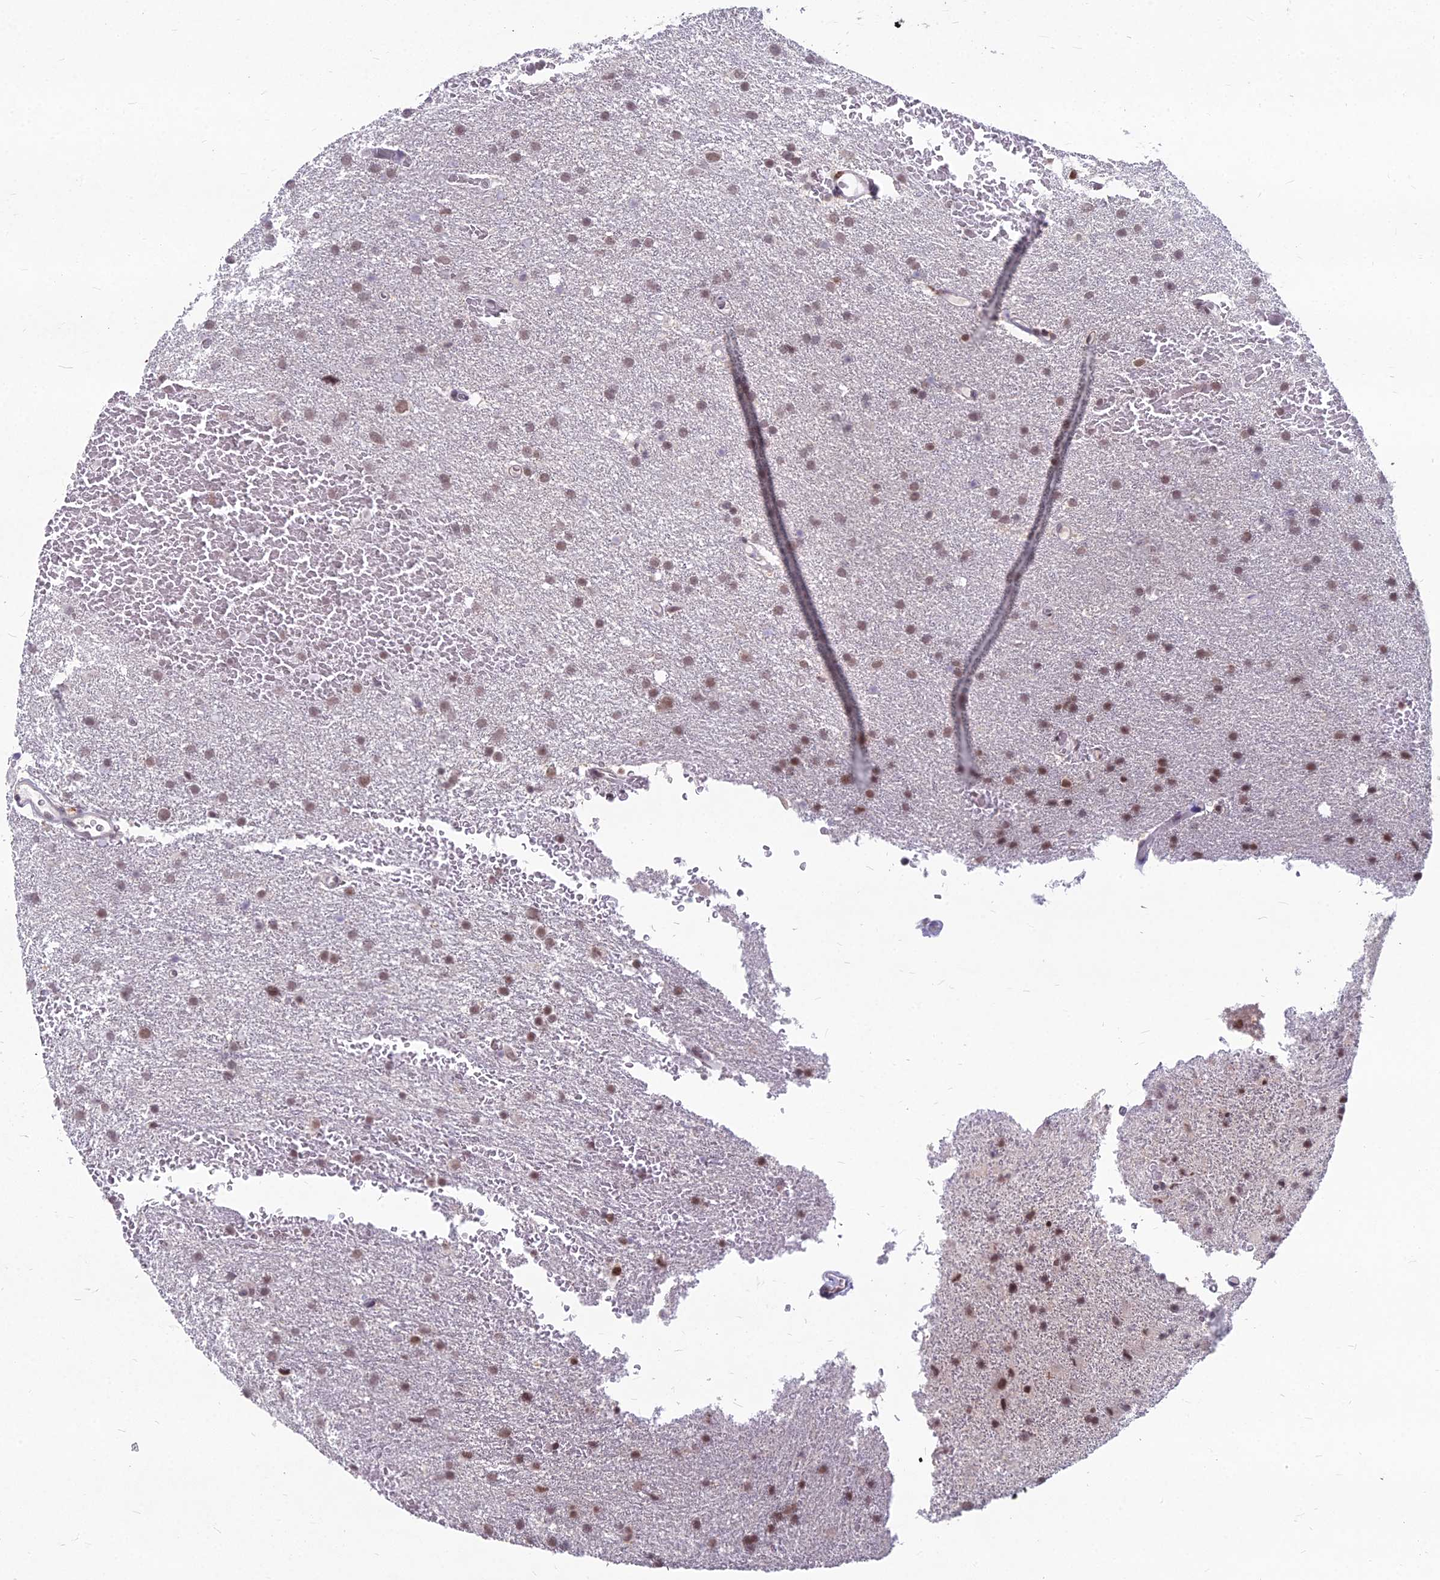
{"staining": {"intensity": "moderate", "quantity": ">75%", "location": "nuclear"}, "tissue": "glioma", "cell_type": "Tumor cells", "image_type": "cancer", "snomed": [{"axis": "morphology", "description": "Glioma, malignant, High grade"}, {"axis": "topography", "description": "Cerebral cortex"}], "caption": "Malignant glioma (high-grade) stained with DAB (3,3'-diaminobenzidine) immunohistochemistry (IHC) reveals medium levels of moderate nuclear staining in approximately >75% of tumor cells. (Brightfield microscopy of DAB IHC at high magnification).", "gene": "KAT7", "patient": {"sex": "female", "age": 36}}